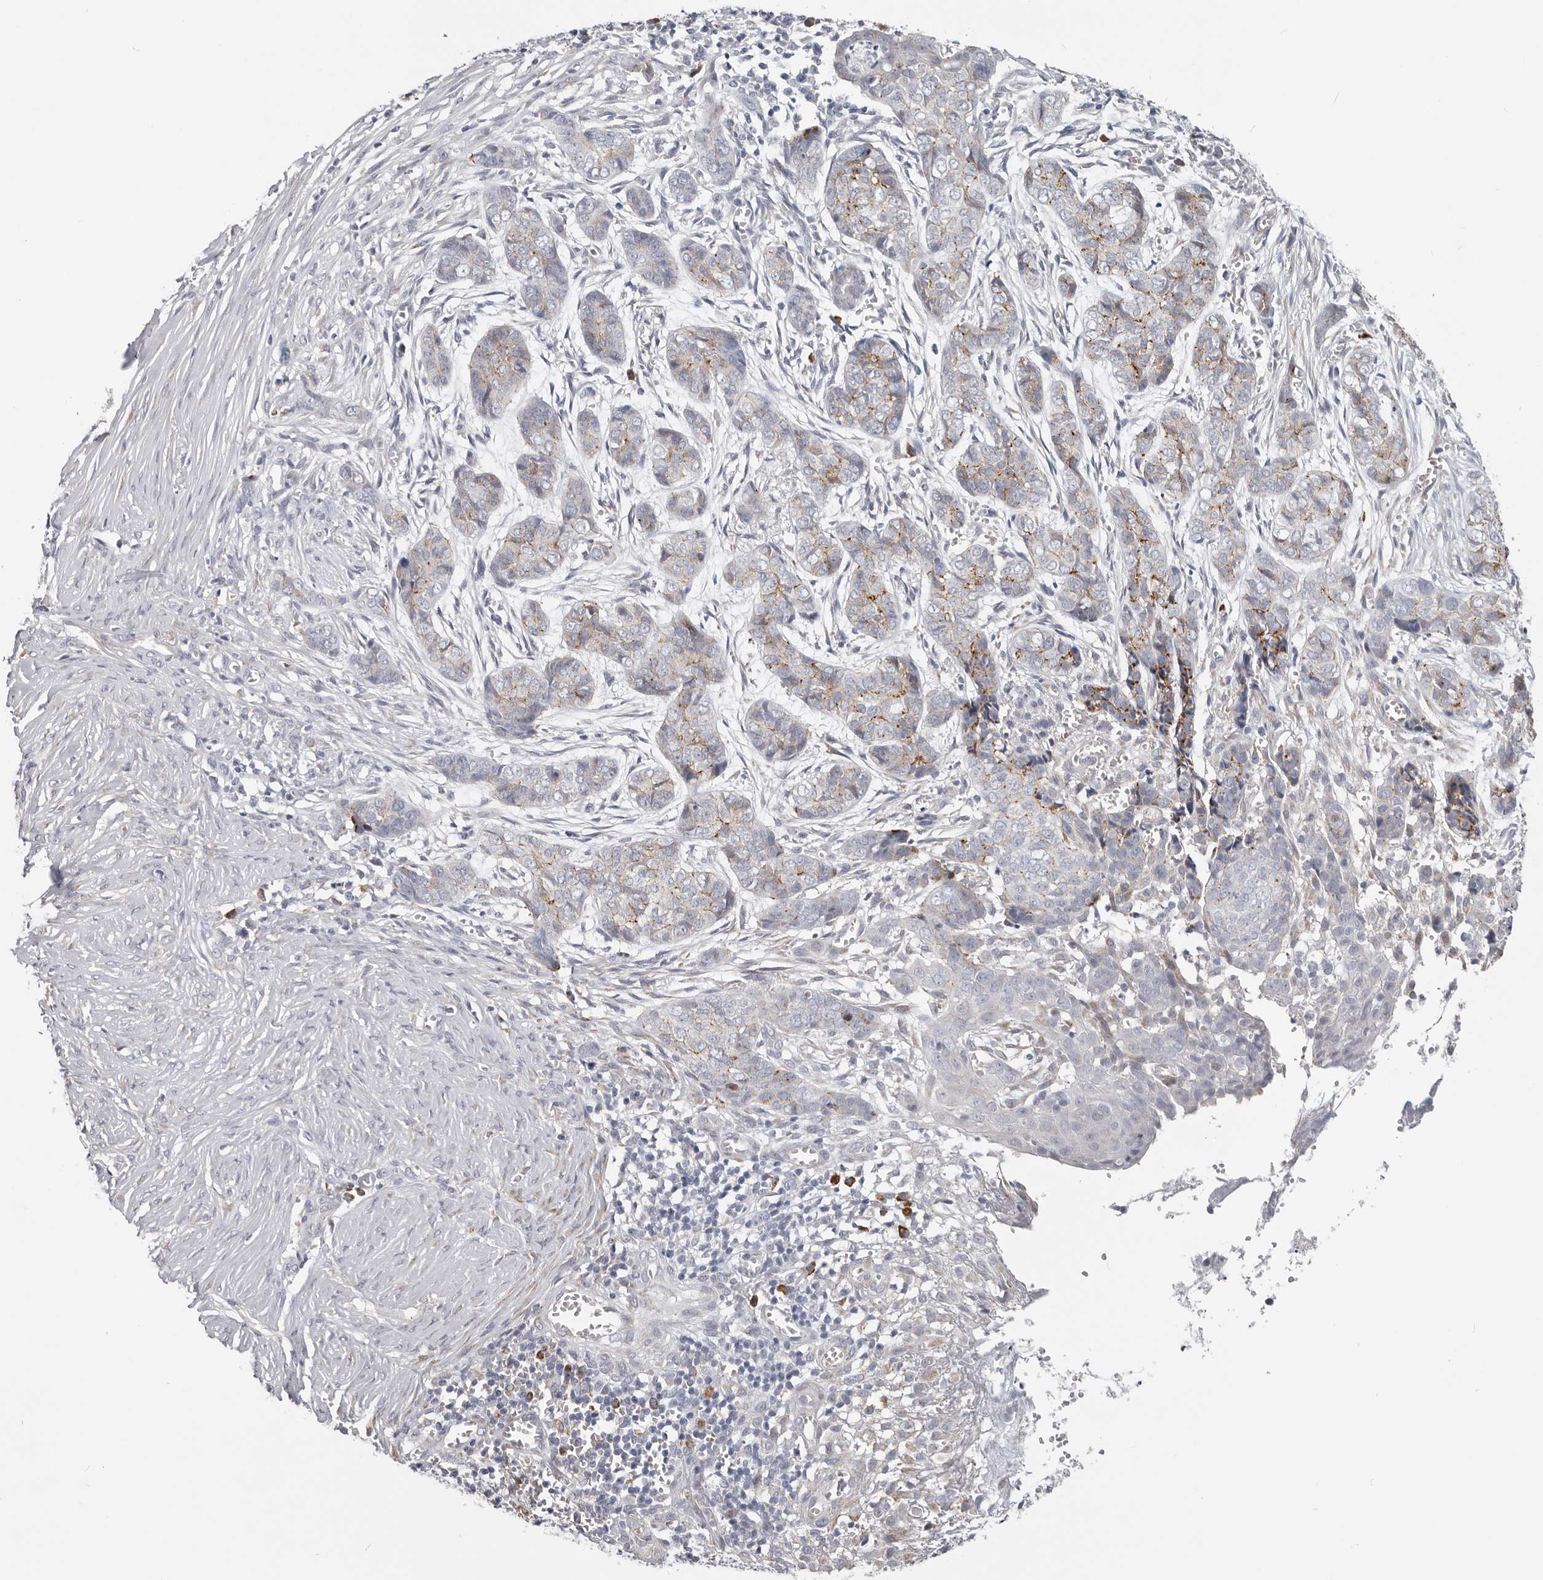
{"staining": {"intensity": "weak", "quantity": "25%-75%", "location": "cytoplasmic/membranous"}, "tissue": "skin cancer", "cell_type": "Tumor cells", "image_type": "cancer", "snomed": [{"axis": "morphology", "description": "Basal cell carcinoma"}, {"axis": "topography", "description": "Skin"}], "caption": "Skin cancer (basal cell carcinoma) stained with a brown dye demonstrates weak cytoplasmic/membranous positive positivity in approximately 25%-75% of tumor cells.", "gene": "IL32", "patient": {"sex": "female", "age": 64}}